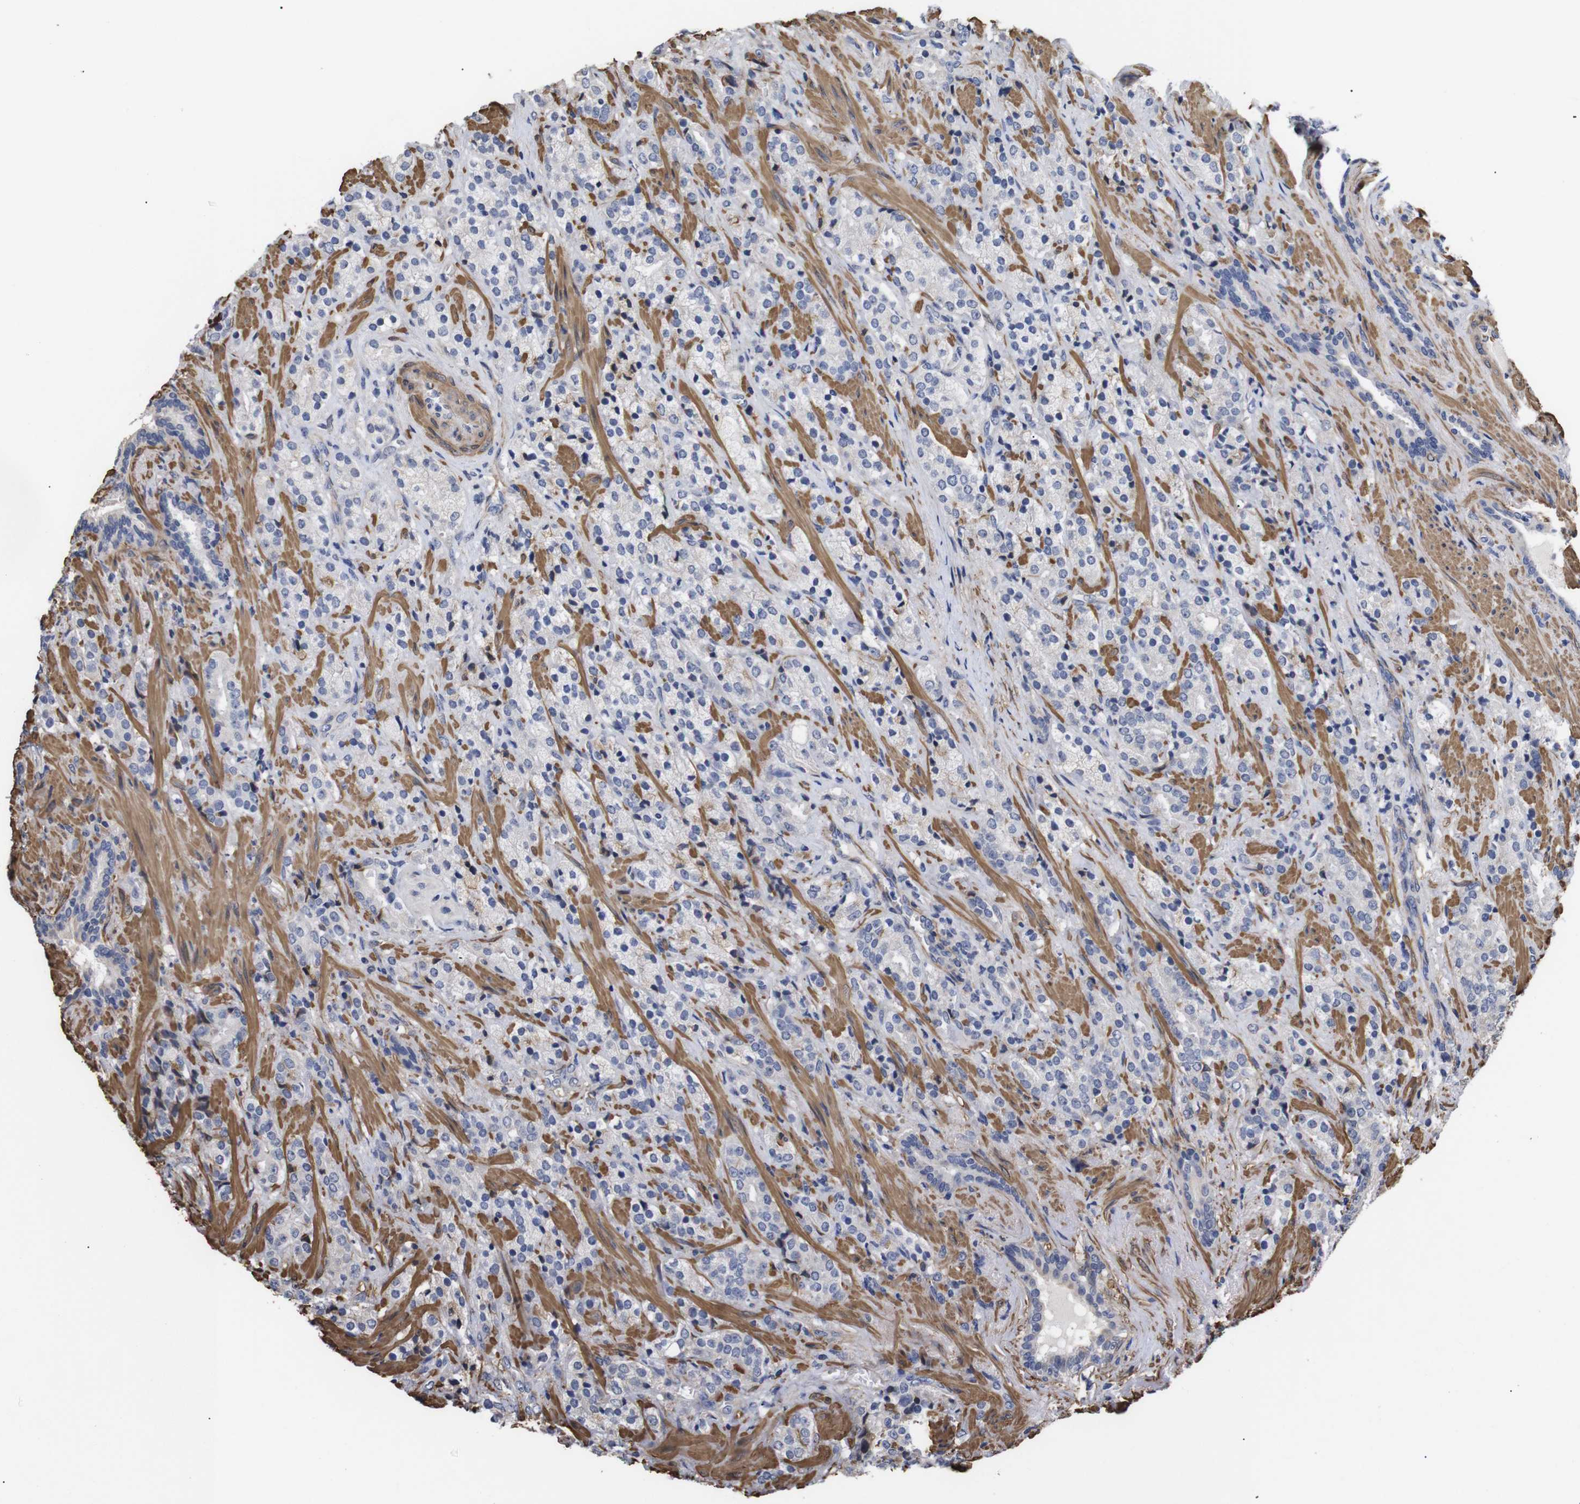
{"staining": {"intensity": "negative", "quantity": "none", "location": "none"}, "tissue": "prostate cancer", "cell_type": "Tumor cells", "image_type": "cancer", "snomed": [{"axis": "morphology", "description": "Adenocarcinoma, High grade"}, {"axis": "topography", "description": "Prostate"}], "caption": "The micrograph reveals no staining of tumor cells in prostate cancer.", "gene": "PDLIM5", "patient": {"sex": "male", "age": 71}}